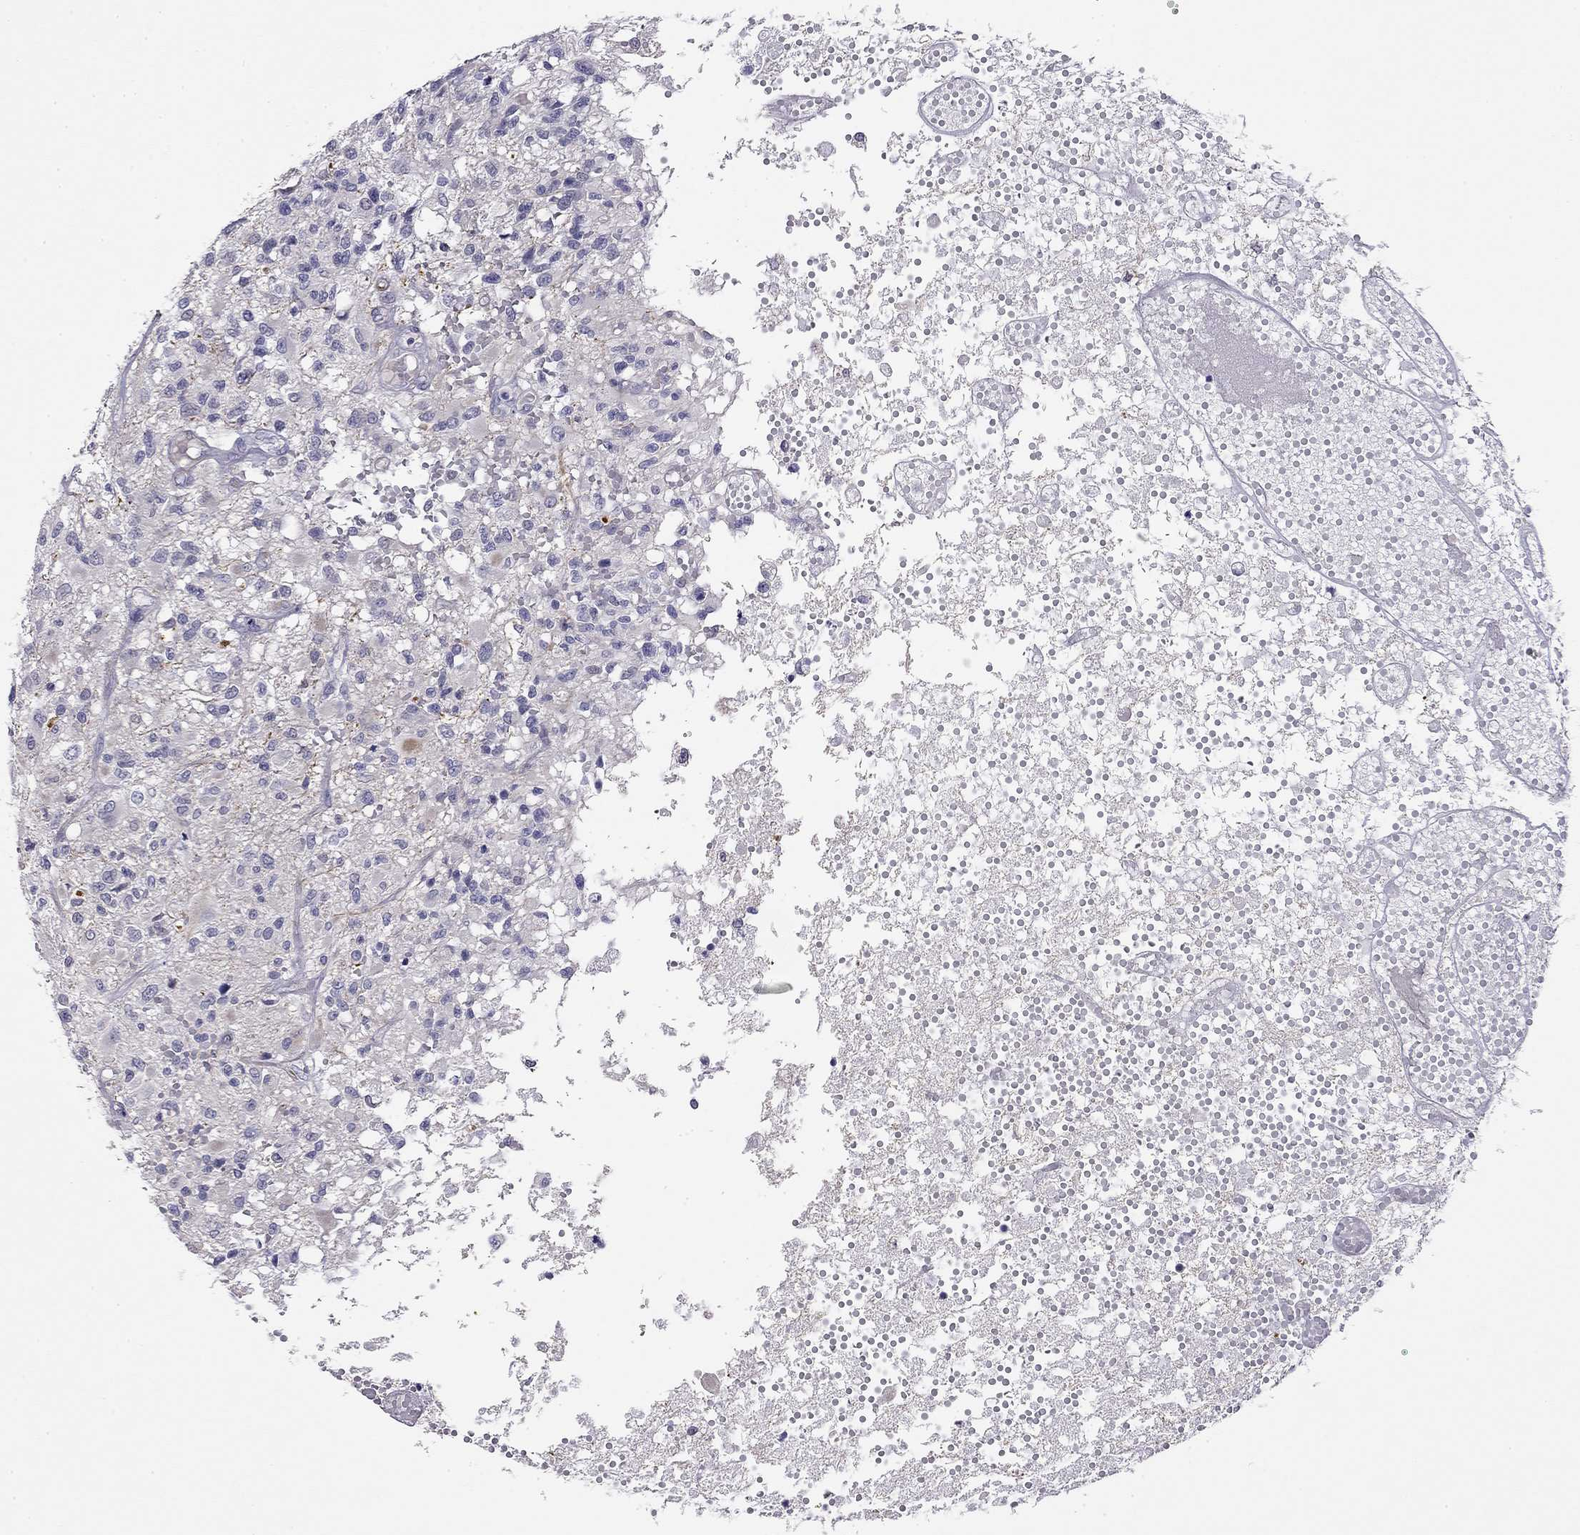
{"staining": {"intensity": "negative", "quantity": "none", "location": "none"}, "tissue": "glioma", "cell_type": "Tumor cells", "image_type": "cancer", "snomed": [{"axis": "morphology", "description": "Glioma, malignant, High grade"}, {"axis": "topography", "description": "Brain"}], "caption": "DAB immunohistochemical staining of high-grade glioma (malignant) shows no significant positivity in tumor cells.", "gene": "RTL1", "patient": {"sex": "female", "age": 63}}